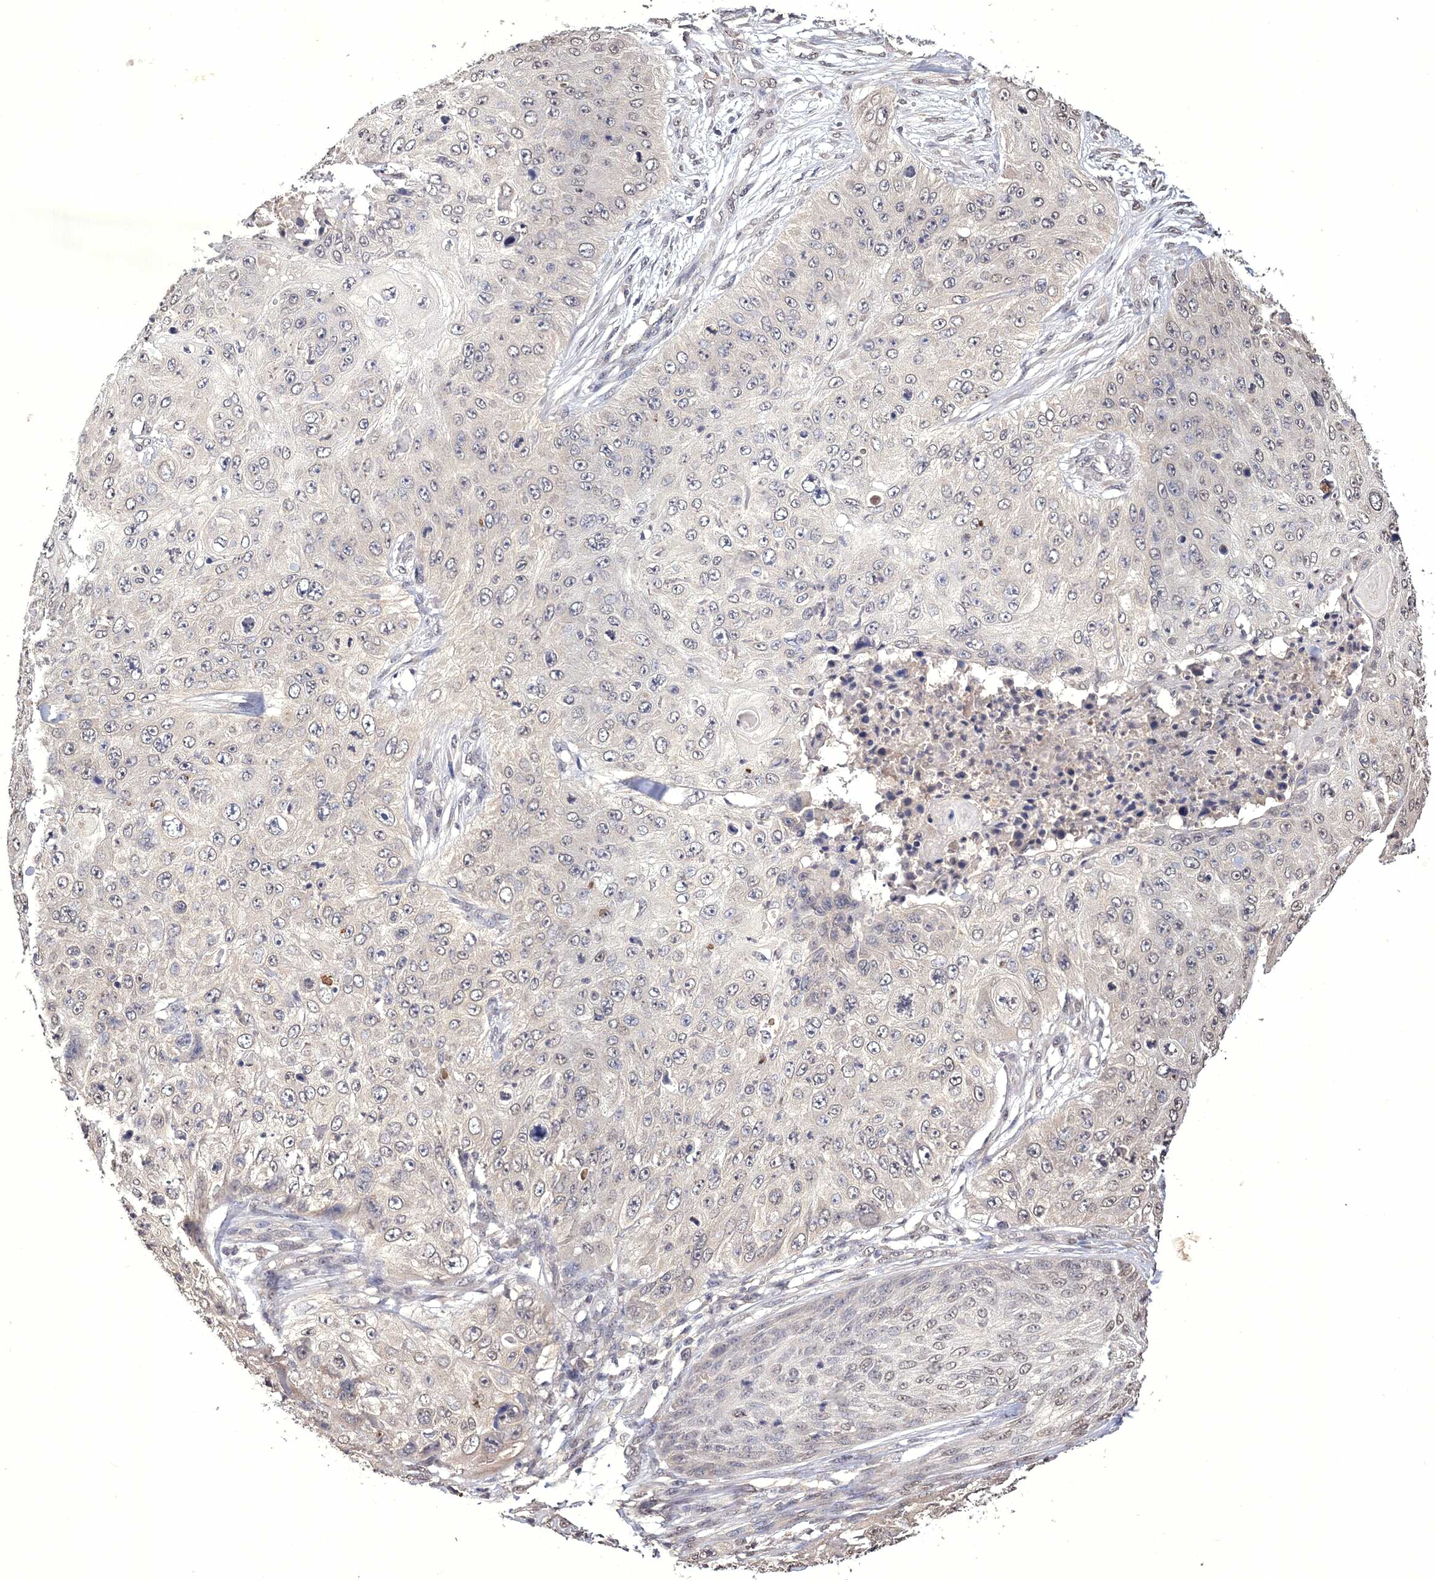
{"staining": {"intensity": "weak", "quantity": "25%-75%", "location": "nuclear"}, "tissue": "skin cancer", "cell_type": "Tumor cells", "image_type": "cancer", "snomed": [{"axis": "morphology", "description": "Squamous cell carcinoma, NOS"}, {"axis": "topography", "description": "Skin"}], "caption": "IHC staining of skin cancer, which exhibits low levels of weak nuclear positivity in approximately 25%-75% of tumor cells indicating weak nuclear protein expression. The staining was performed using DAB (3,3'-diaminobenzidine) (brown) for protein detection and nuclei were counterstained in hematoxylin (blue).", "gene": "GPN1", "patient": {"sex": "female", "age": 80}}